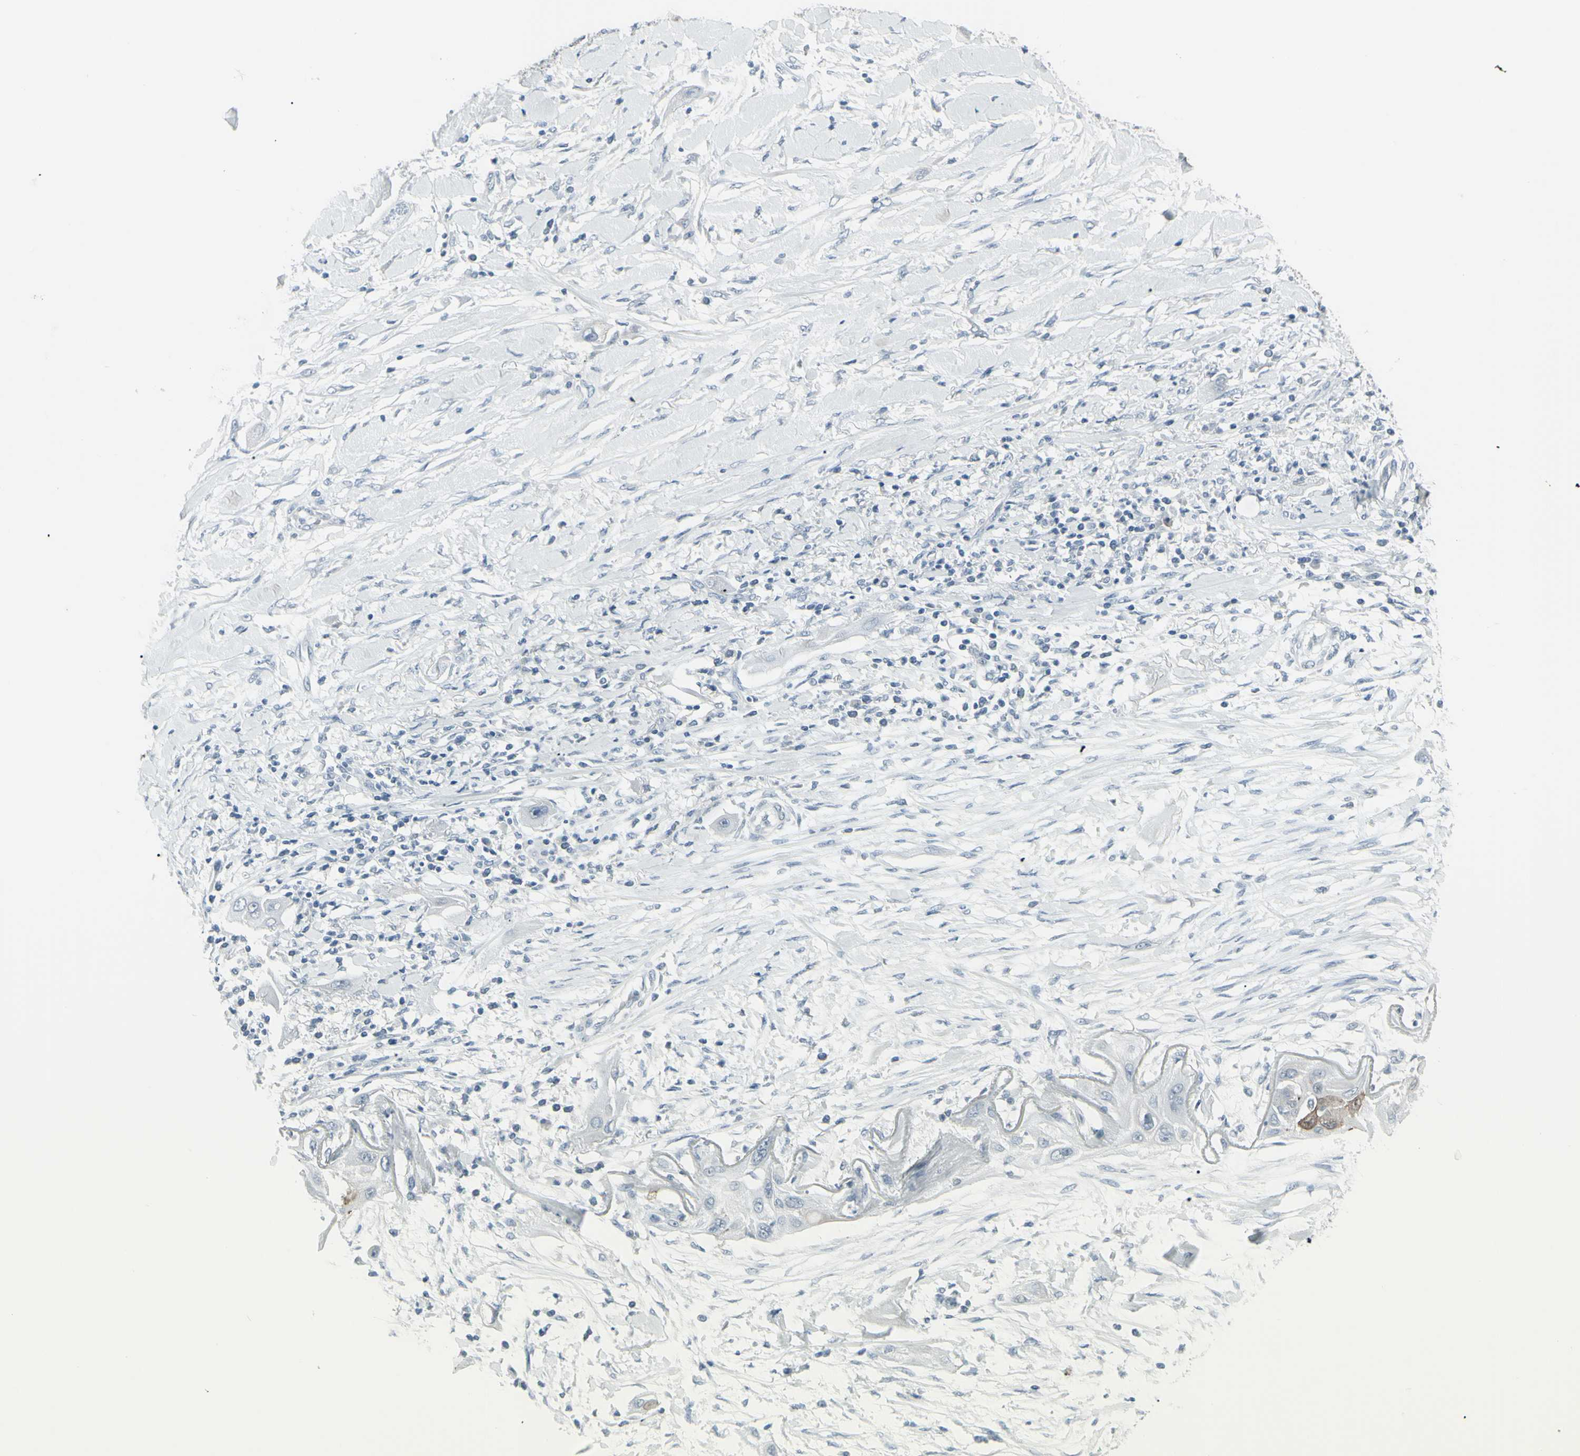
{"staining": {"intensity": "weak", "quantity": "<25%", "location": "cytoplasmic/membranous"}, "tissue": "lung cancer", "cell_type": "Tumor cells", "image_type": "cancer", "snomed": [{"axis": "morphology", "description": "Squamous cell carcinoma, NOS"}, {"axis": "topography", "description": "Lung"}], "caption": "IHC image of lung cancer stained for a protein (brown), which displays no expression in tumor cells. The staining is performed using DAB (3,3'-diaminobenzidine) brown chromogen with nuclei counter-stained in using hematoxylin.", "gene": "RAB3A", "patient": {"sex": "female", "age": 47}}